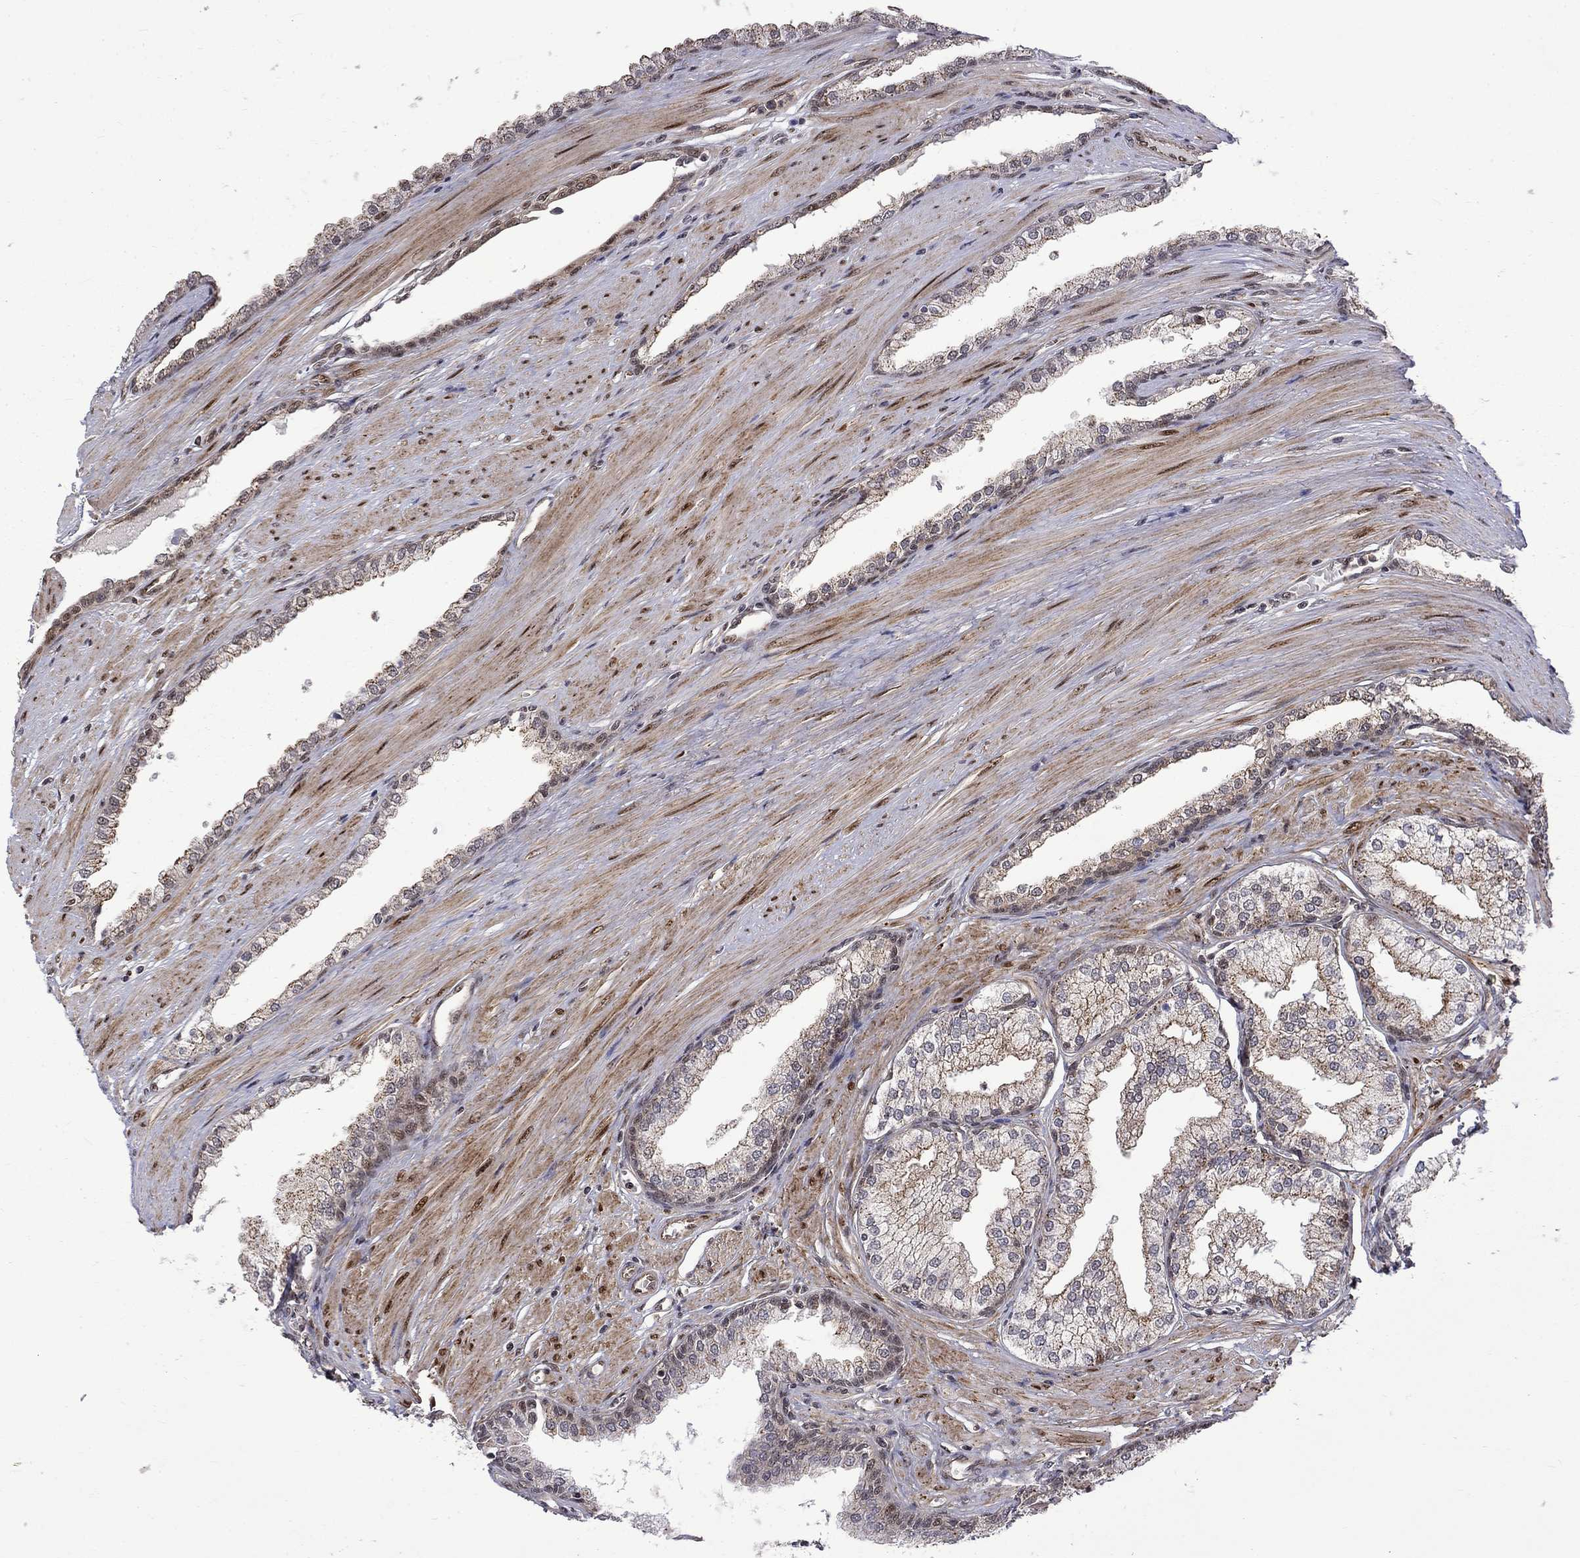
{"staining": {"intensity": "moderate", "quantity": "25%-75%", "location": "cytoplasmic/membranous"}, "tissue": "prostate cancer", "cell_type": "Tumor cells", "image_type": "cancer", "snomed": [{"axis": "morphology", "description": "Adenocarcinoma, NOS"}, {"axis": "topography", "description": "Prostate"}], "caption": "About 25%-75% of tumor cells in human adenocarcinoma (prostate) demonstrate moderate cytoplasmic/membranous protein staining as visualized by brown immunohistochemical staining.", "gene": "KPNA3", "patient": {"sex": "male", "age": 67}}